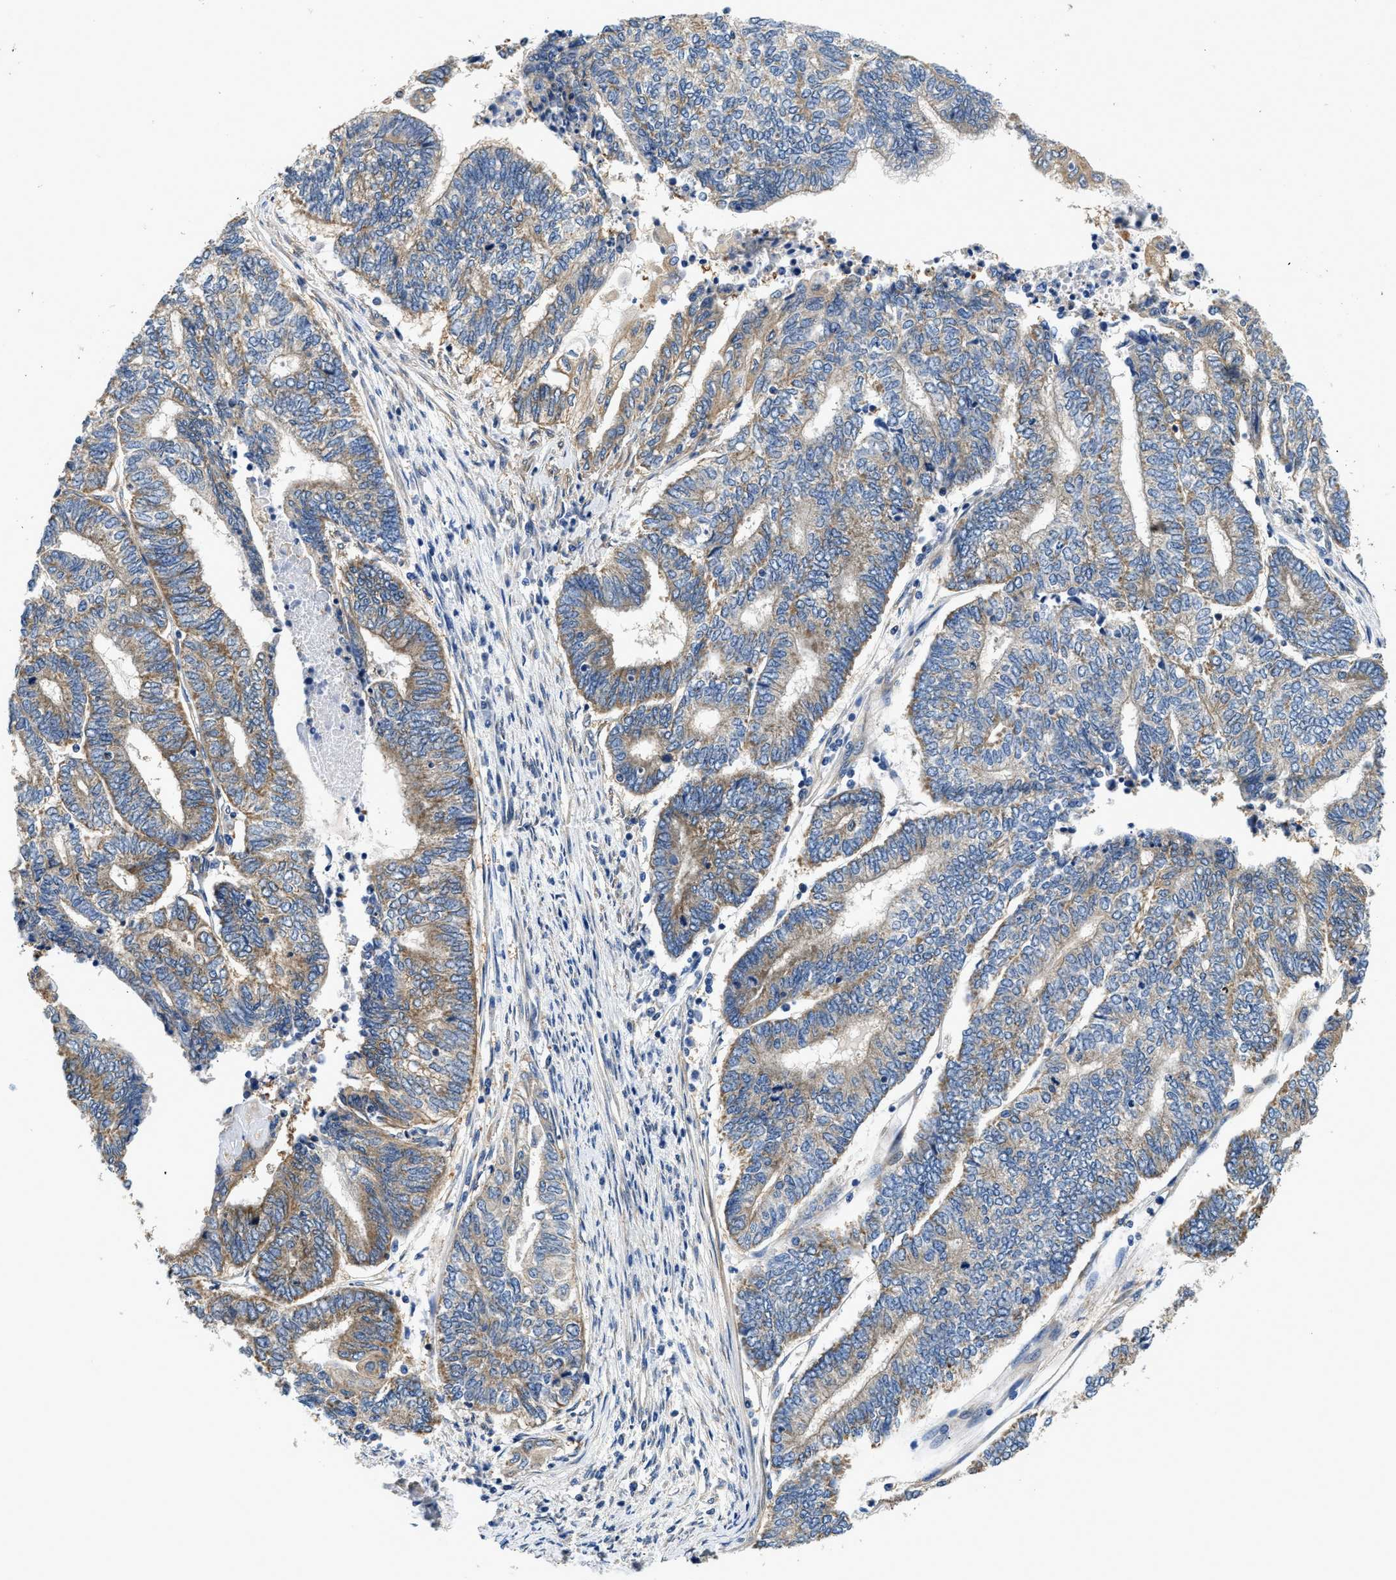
{"staining": {"intensity": "moderate", "quantity": "25%-75%", "location": "cytoplasmic/membranous"}, "tissue": "endometrial cancer", "cell_type": "Tumor cells", "image_type": "cancer", "snomed": [{"axis": "morphology", "description": "Adenocarcinoma, NOS"}, {"axis": "topography", "description": "Uterus"}, {"axis": "topography", "description": "Endometrium"}], "caption": "IHC micrograph of neoplastic tissue: human endometrial adenocarcinoma stained using immunohistochemistry (IHC) exhibits medium levels of moderate protein expression localized specifically in the cytoplasmic/membranous of tumor cells, appearing as a cytoplasmic/membranous brown color.", "gene": "RAPH1", "patient": {"sex": "female", "age": 70}}